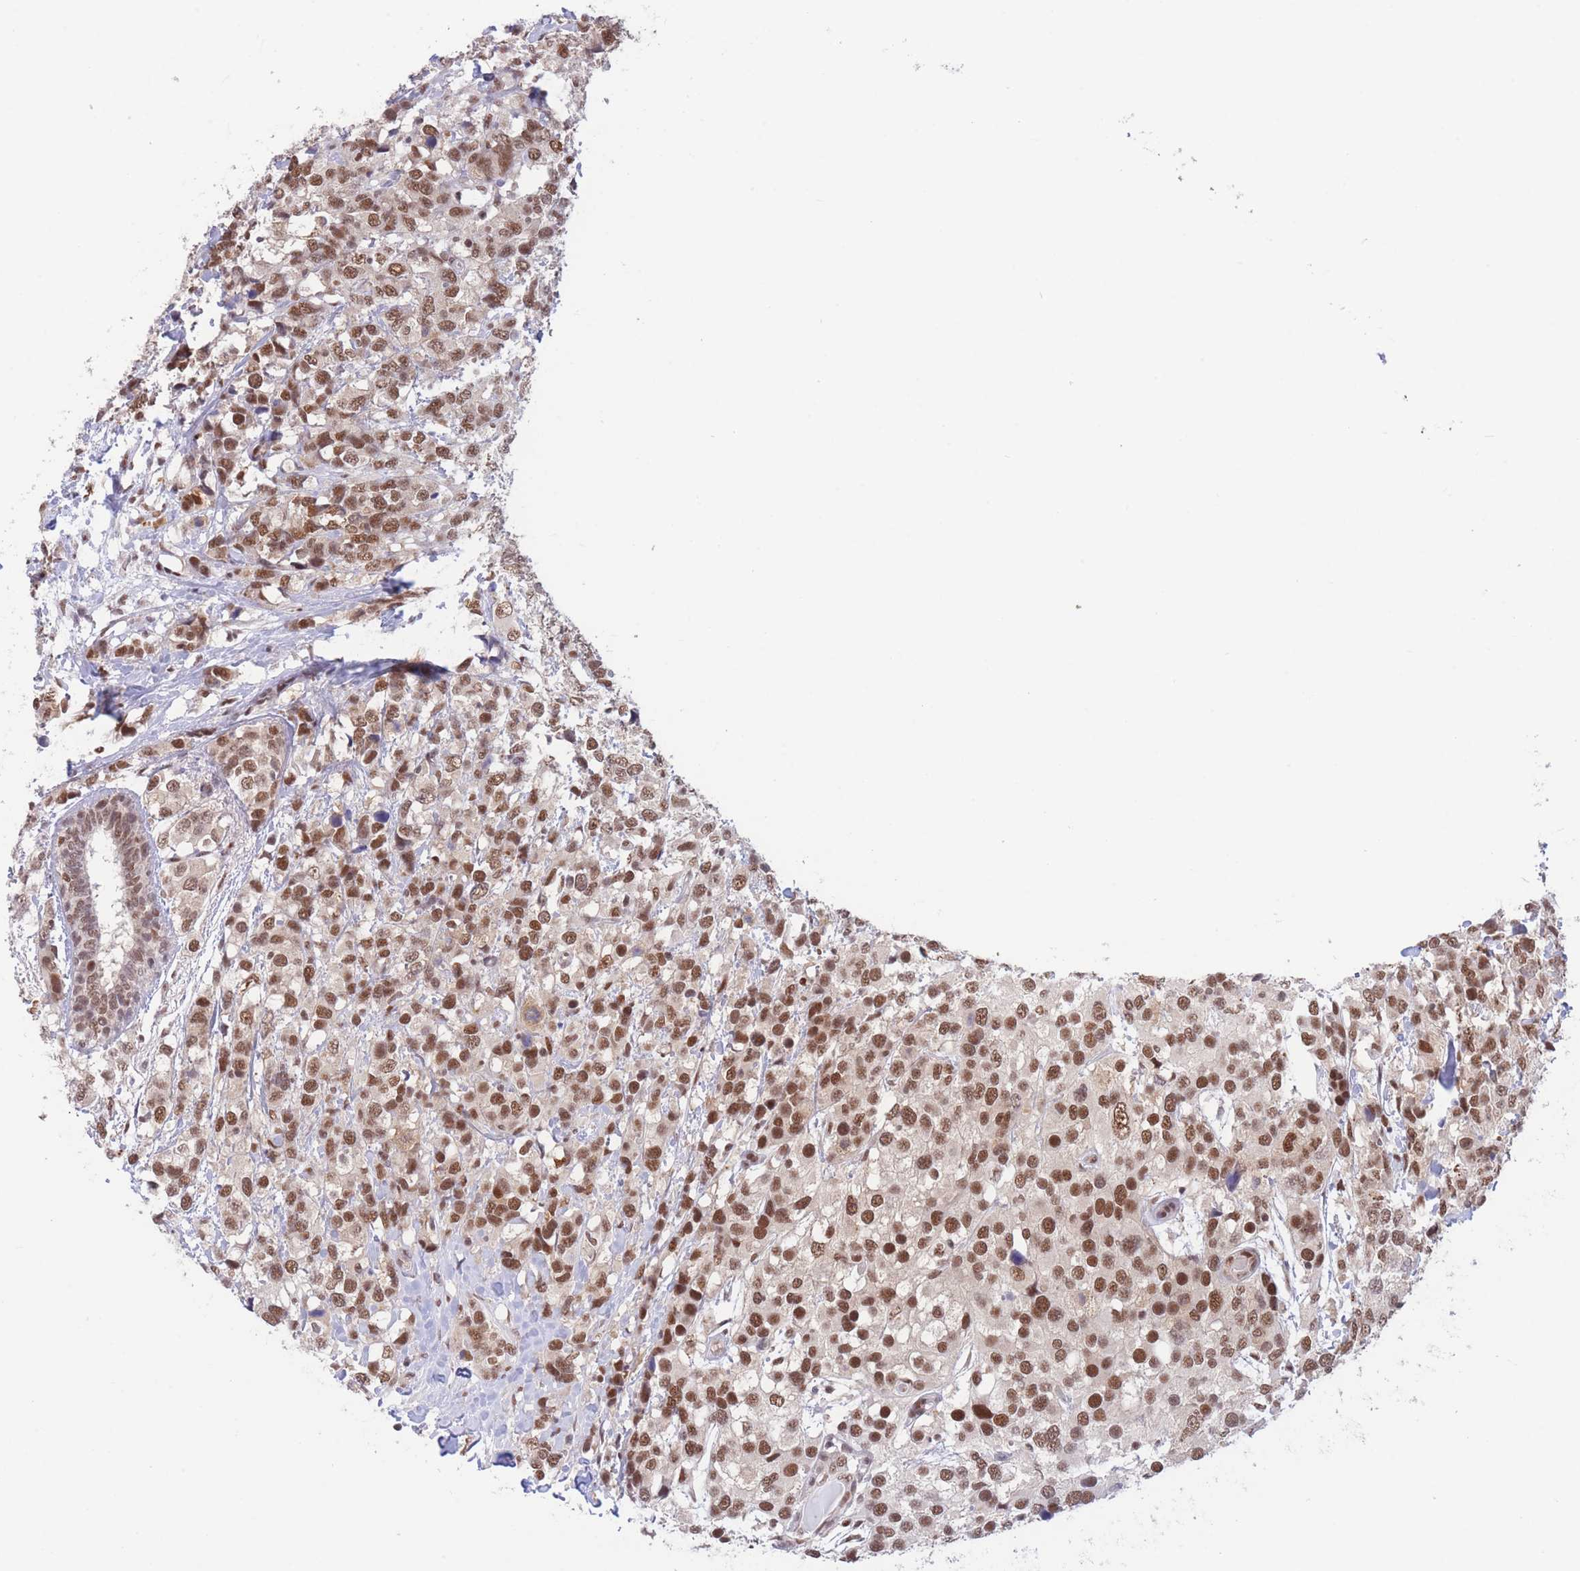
{"staining": {"intensity": "moderate", "quantity": ">75%", "location": "nuclear"}, "tissue": "breast cancer", "cell_type": "Tumor cells", "image_type": "cancer", "snomed": [{"axis": "morphology", "description": "Lobular carcinoma"}, {"axis": "topography", "description": "Breast"}], "caption": "Tumor cells display medium levels of moderate nuclear expression in about >75% of cells in human lobular carcinoma (breast). (DAB IHC, brown staining for protein, blue staining for nuclei).", "gene": "SMAD9", "patient": {"sex": "female", "age": 59}}